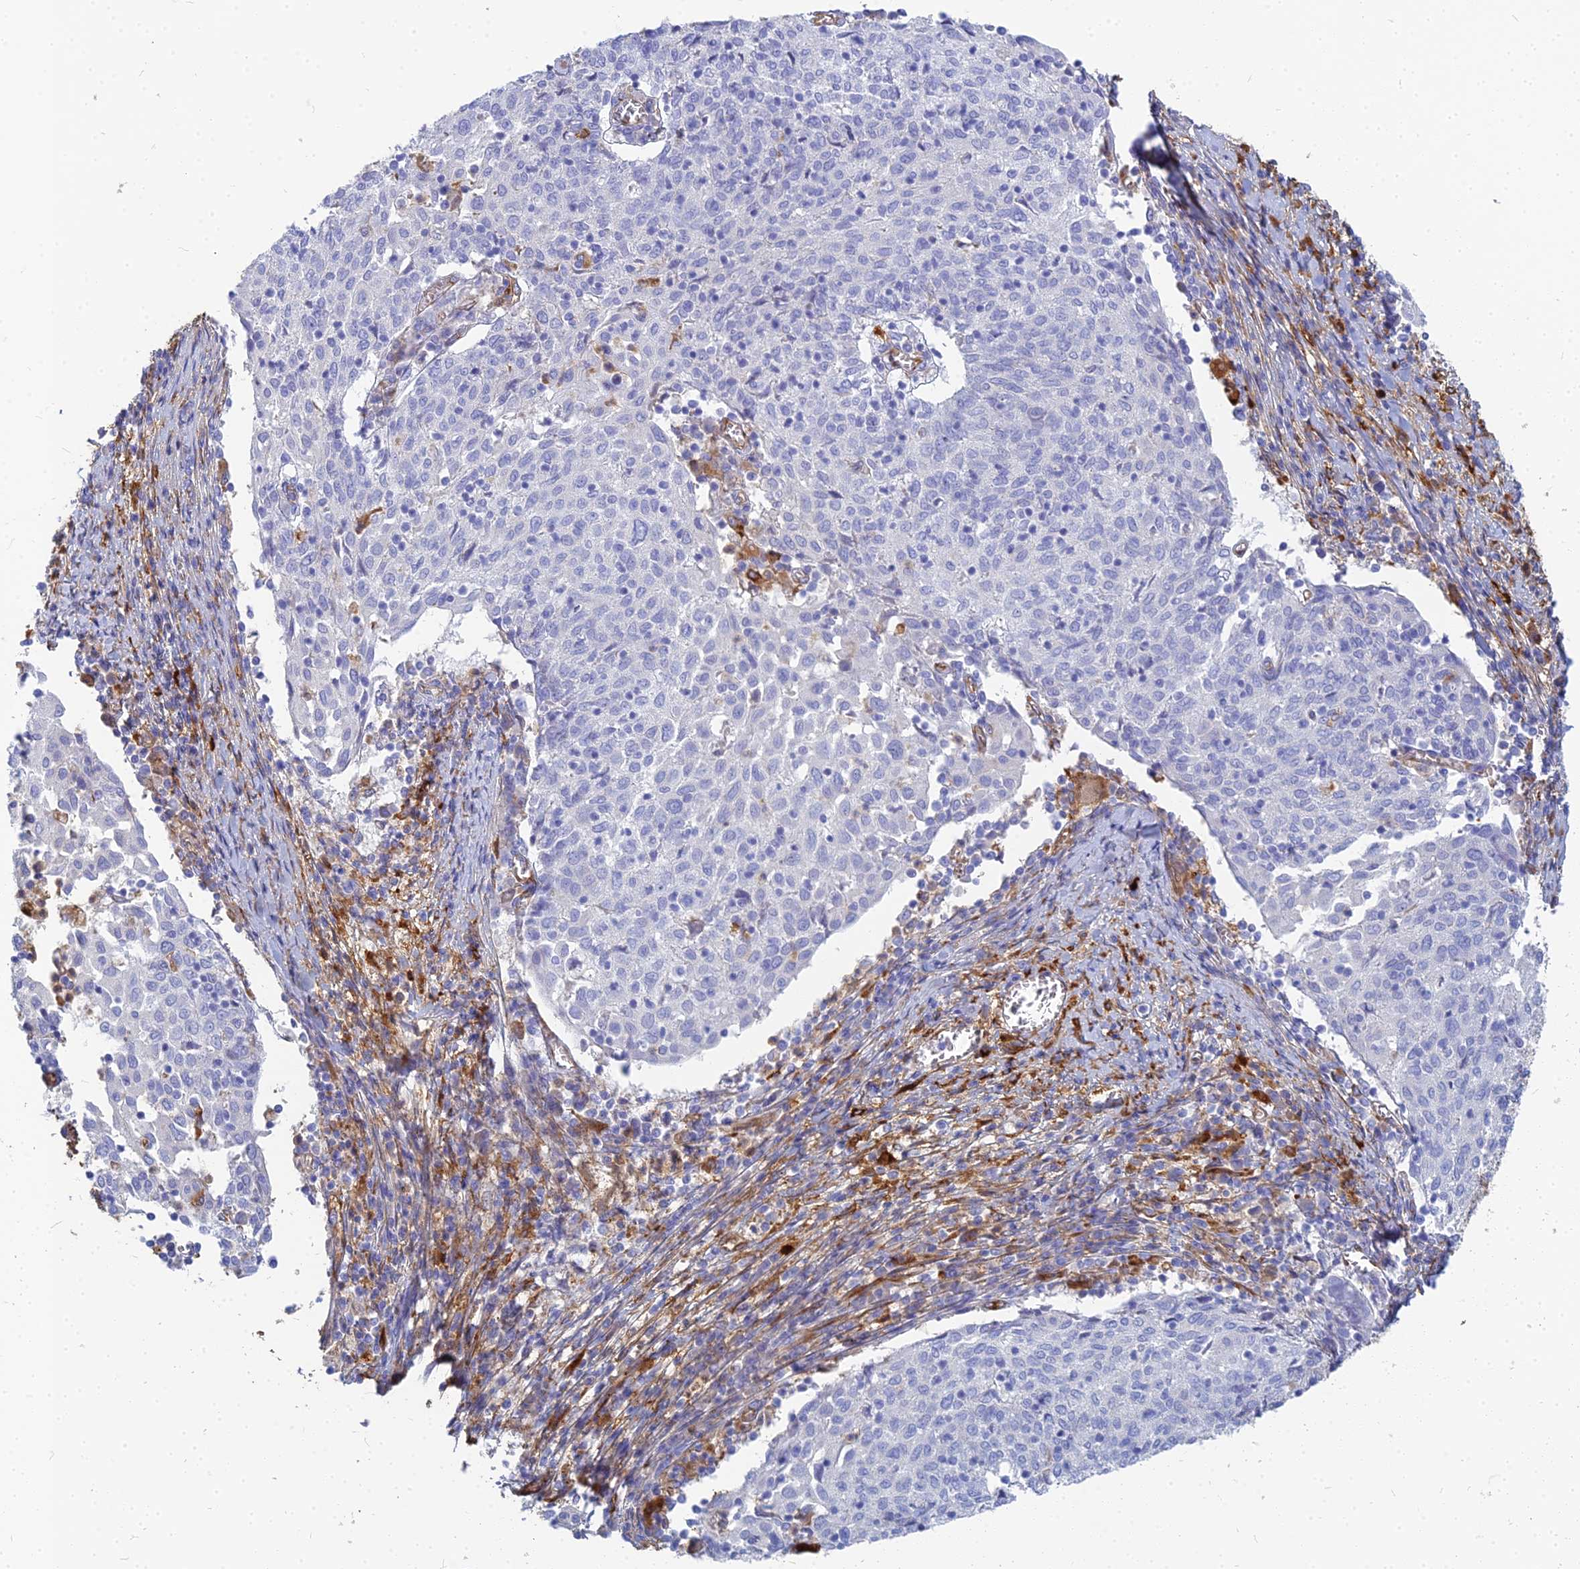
{"staining": {"intensity": "negative", "quantity": "none", "location": "none"}, "tissue": "cervical cancer", "cell_type": "Tumor cells", "image_type": "cancer", "snomed": [{"axis": "morphology", "description": "Squamous cell carcinoma, NOS"}, {"axis": "topography", "description": "Cervix"}], "caption": "Cervical squamous cell carcinoma was stained to show a protein in brown. There is no significant staining in tumor cells. (Stains: DAB IHC with hematoxylin counter stain, Microscopy: brightfield microscopy at high magnification).", "gene": "VAT1", "patient": {"sex": "female", "age": 52}}